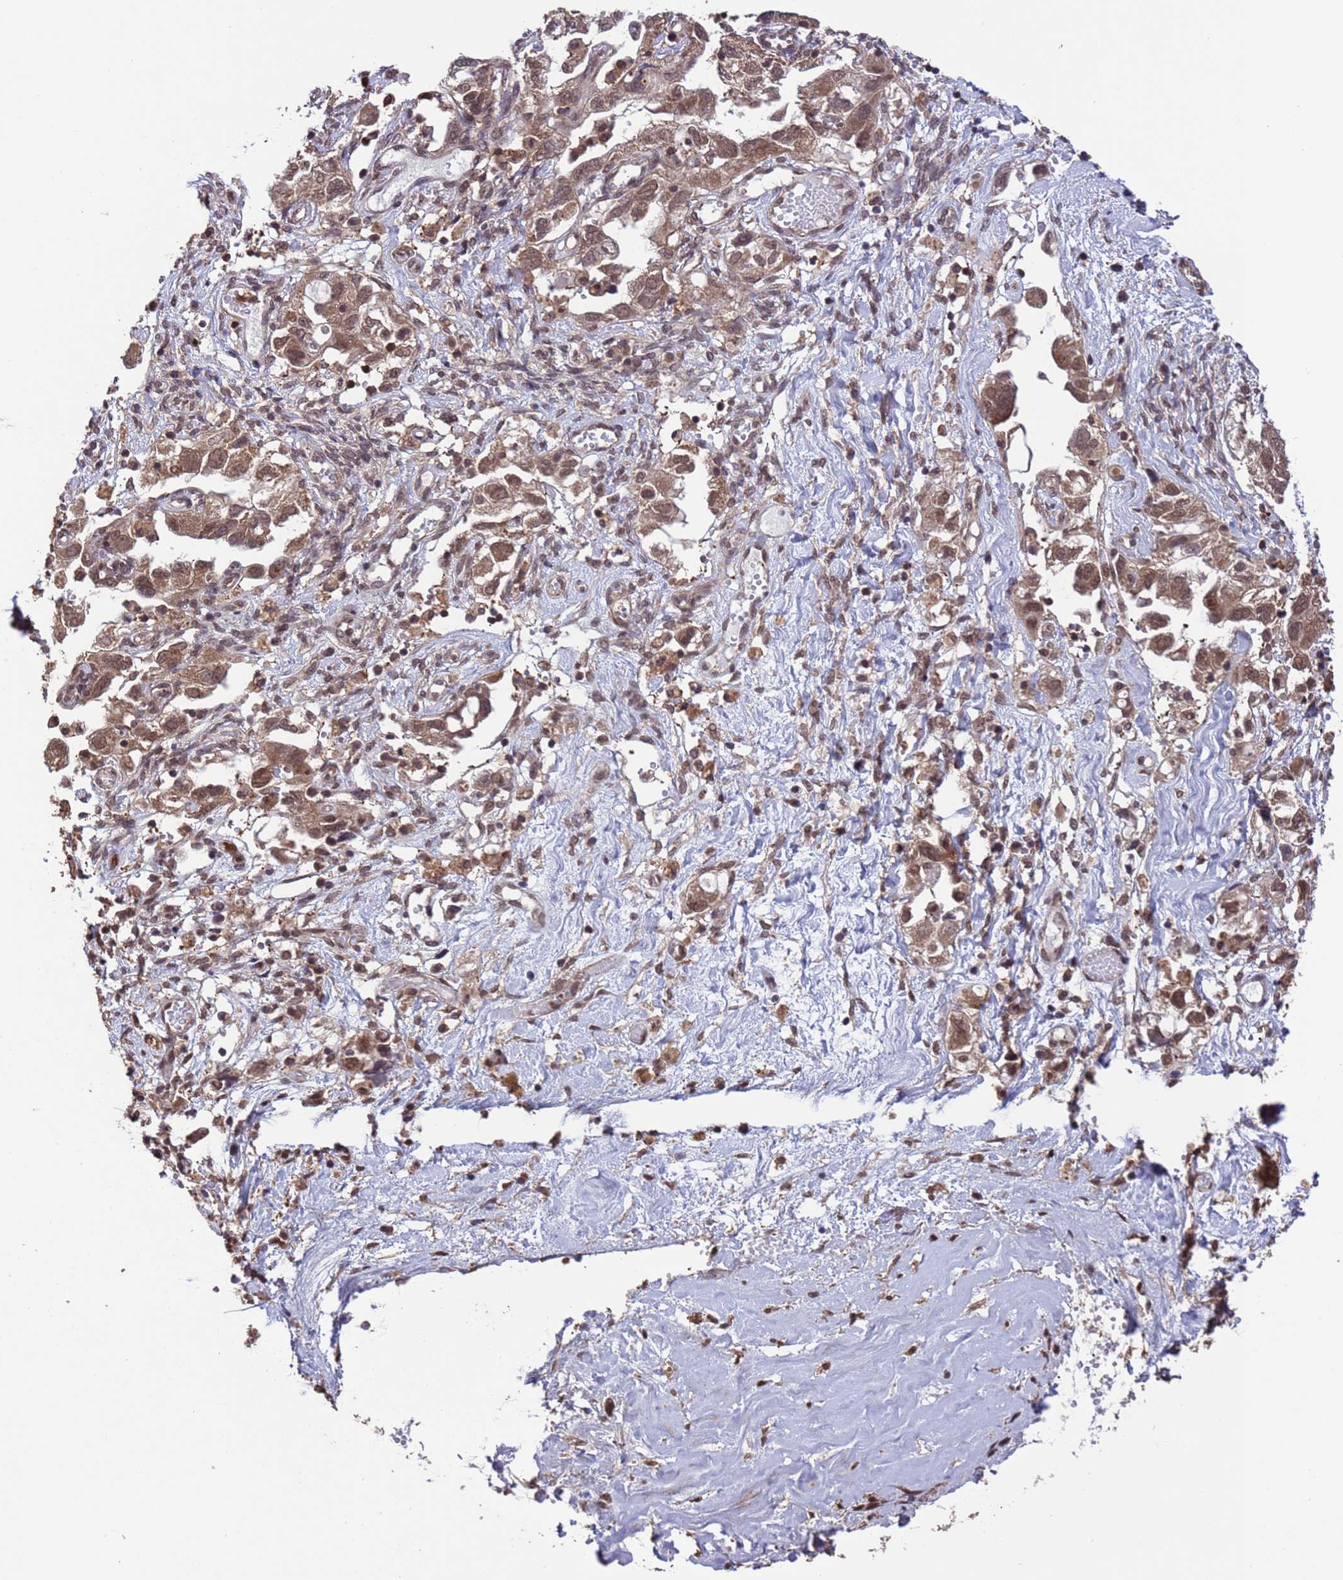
{"staining": {"intensity": "moderate", "quantity": ">75%", "location": "nuclear"}, "tissue": "ovarian cancer", "cell_type": "Tumor cells", "image_type": "cancer", "snomed": [{"axis": "morphology", "description": "Carcinoma, NOS"}, {"axis": "morphology", "description": "Cystadenocarcinoma, serous, NOS"}, {"axis": "topography", "description": "Ovary"}], "caption": "Immunohistochemistry (IHC) of ovarian cancer reveals medium levels of moderate nuclear positivity in approximately >75% of tumor cells.", "gene": "VSTM4", "patient": {"sex": "female", "age": 69}}